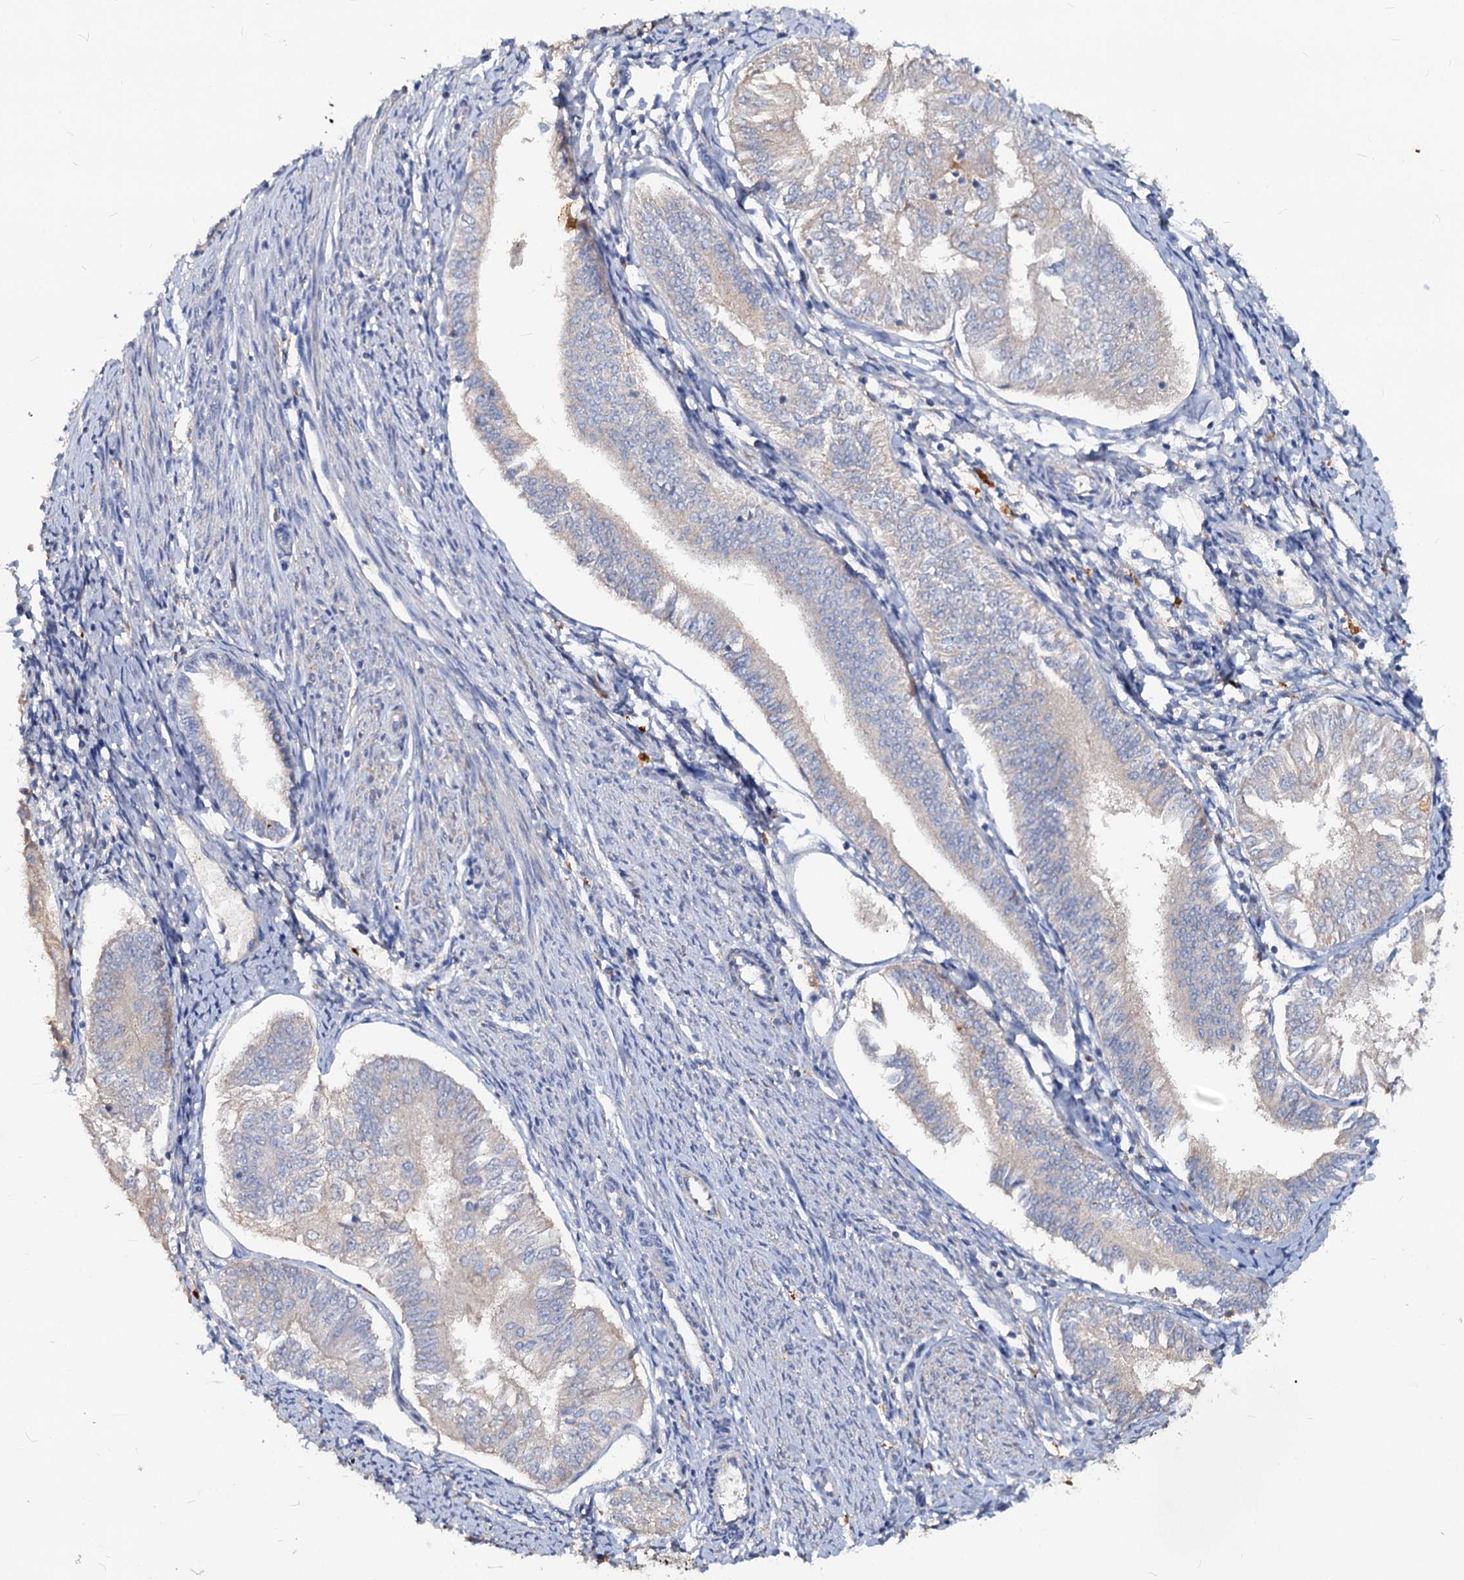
{"staining": {"intensity": "negative", "quantity": "none", "location": "none"}, "tissue": "endometrial cancer", "cell_type": "Tumor cells", "image_type": "cancer", "snomed": [{"axis": "morphology", "description": "Adenocarcinoma, NOS"}, {"axis": "topography", "description": "Endometrium"}], "caption": "High magnification brightfield microscopy of endometrial cancer stained with DAB (brown) and counterstained with hematoxylin (blue): tumor cells show no significant positivity.", "gene": "ACY3", "patient": {"sex": "female", "age": 58}}